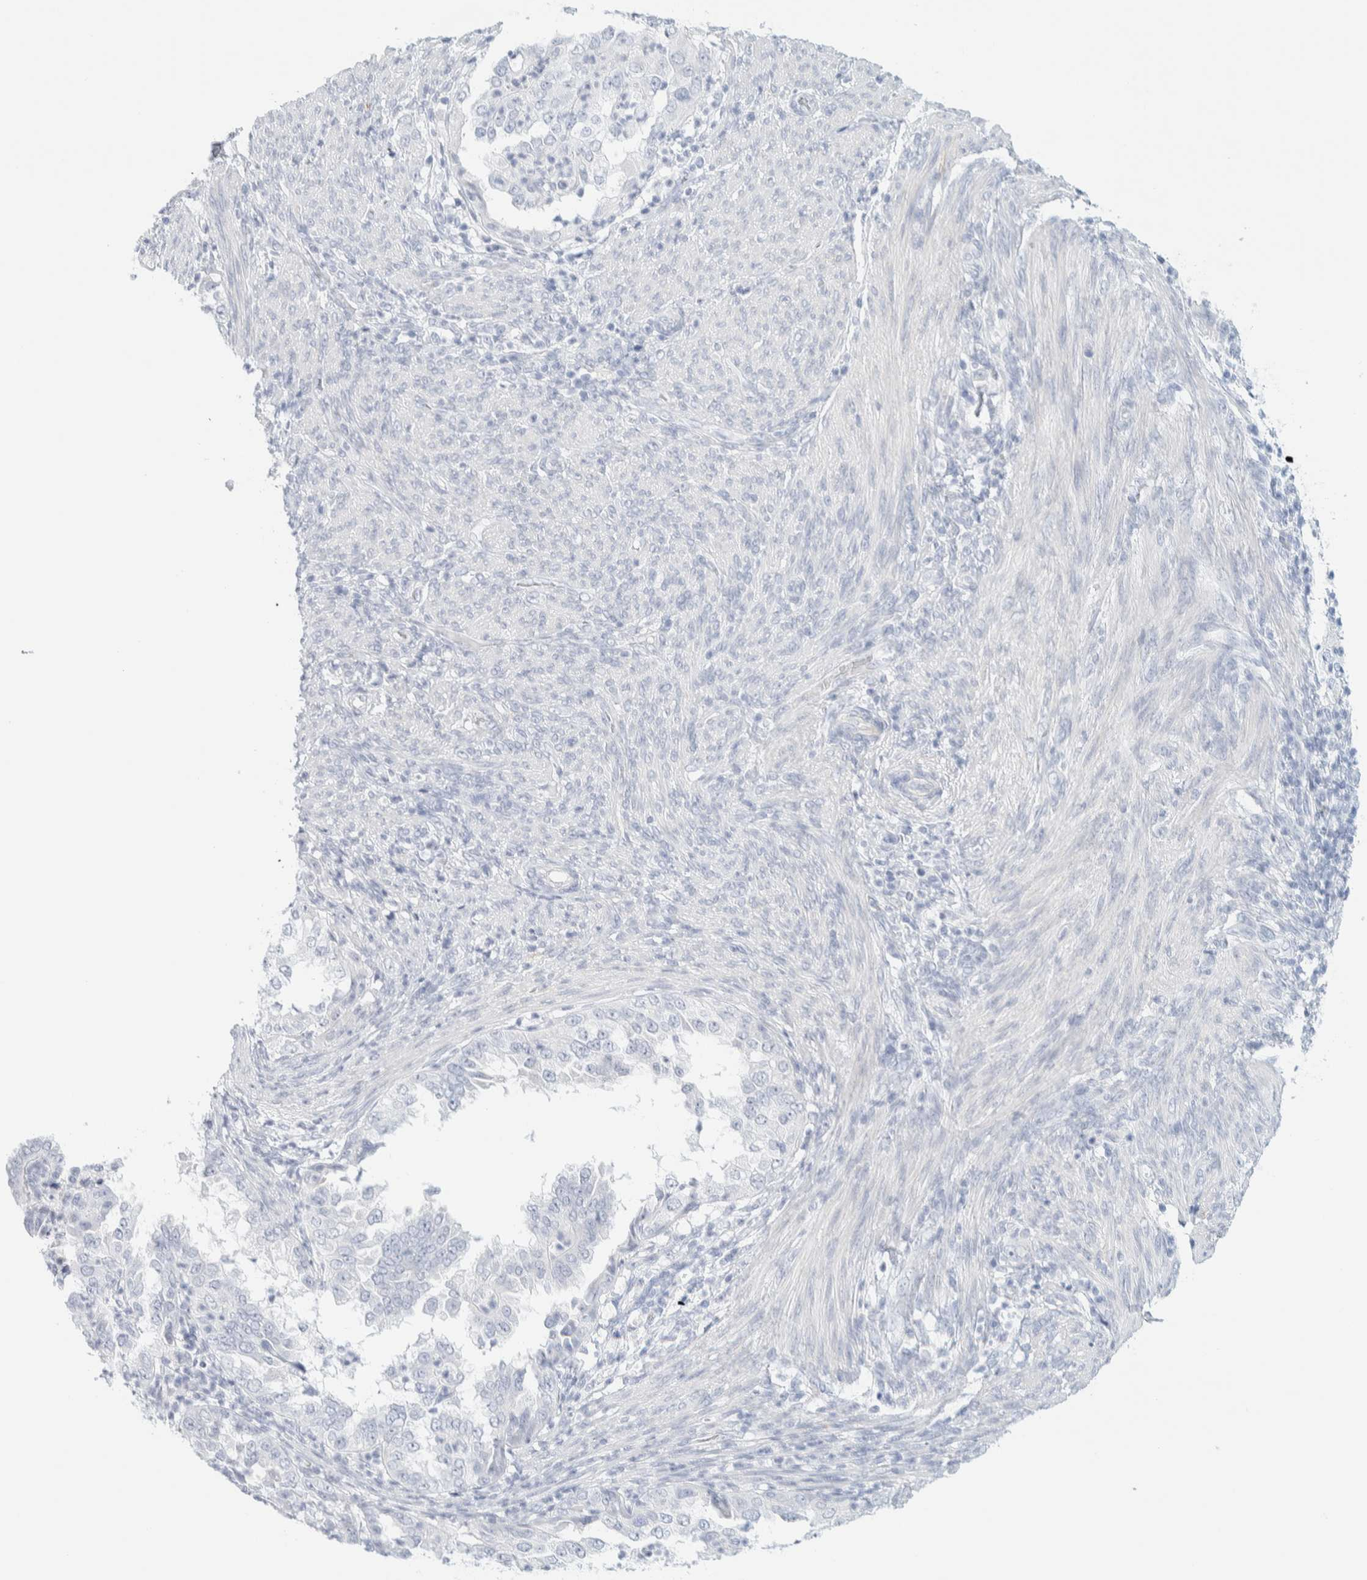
{"staining": {"intensity": "negative", "quantity": "none", "location": "none"}, "tissue": "endometrial cancer", "cell_type": "Tumor cells", "image_type": "cancer", "snomed": [{"axis": "morphology", "description": "Adenocarcinoma, NOS"}, {"axis": "topography", "description": "Endometrium"}], "caption": "Tumor cells show no significant positivity in endometrial cancer. (Stains: DAB immunohistochemistry (IHC) with hematoxylin counter stain, Microscopy: brightfield microscopy at high magnification).", "gene": "ATCAY", "patient": {"sex": "female", "age": 85}}